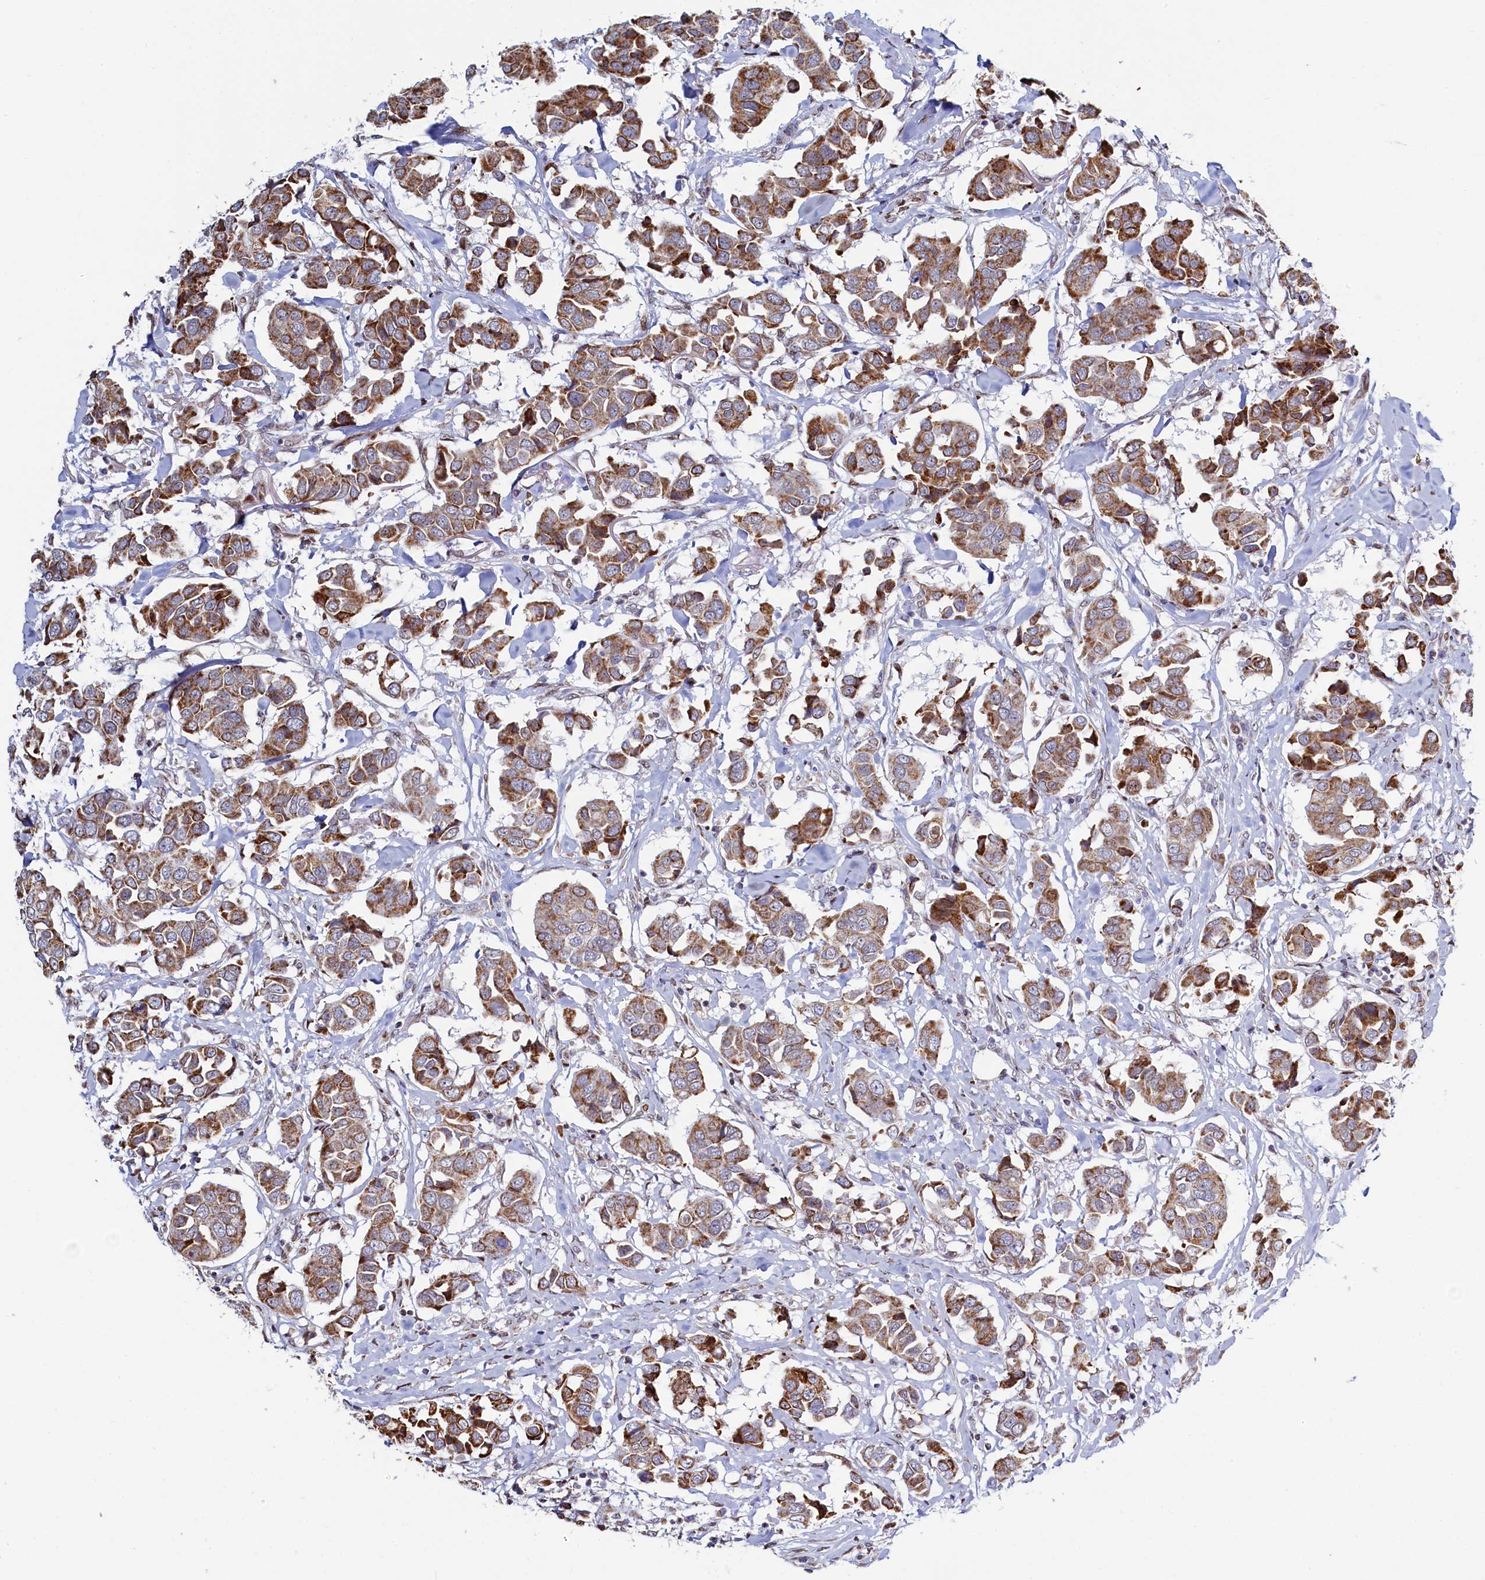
{"staining": {"intensity": "moderate", "quantity": ">75%", "location": "cytoplasmic/membranous"}, "tissue": "breast cancer", "cell_type": "Tumor cells", "image_type": "cancer", "snomed": [{"axis": "morphology", "description": "Duct carcinoma"}, {"axis": "topography", "description": "Breast"}], "caption": "Breast cancer stained with a brown dye exhibits moderate cytoplasmic/membranous positive staining in about >75% of tumor cells.", "gene": "HDGFL3", "patient": {"sex": "female", "age": 80}}